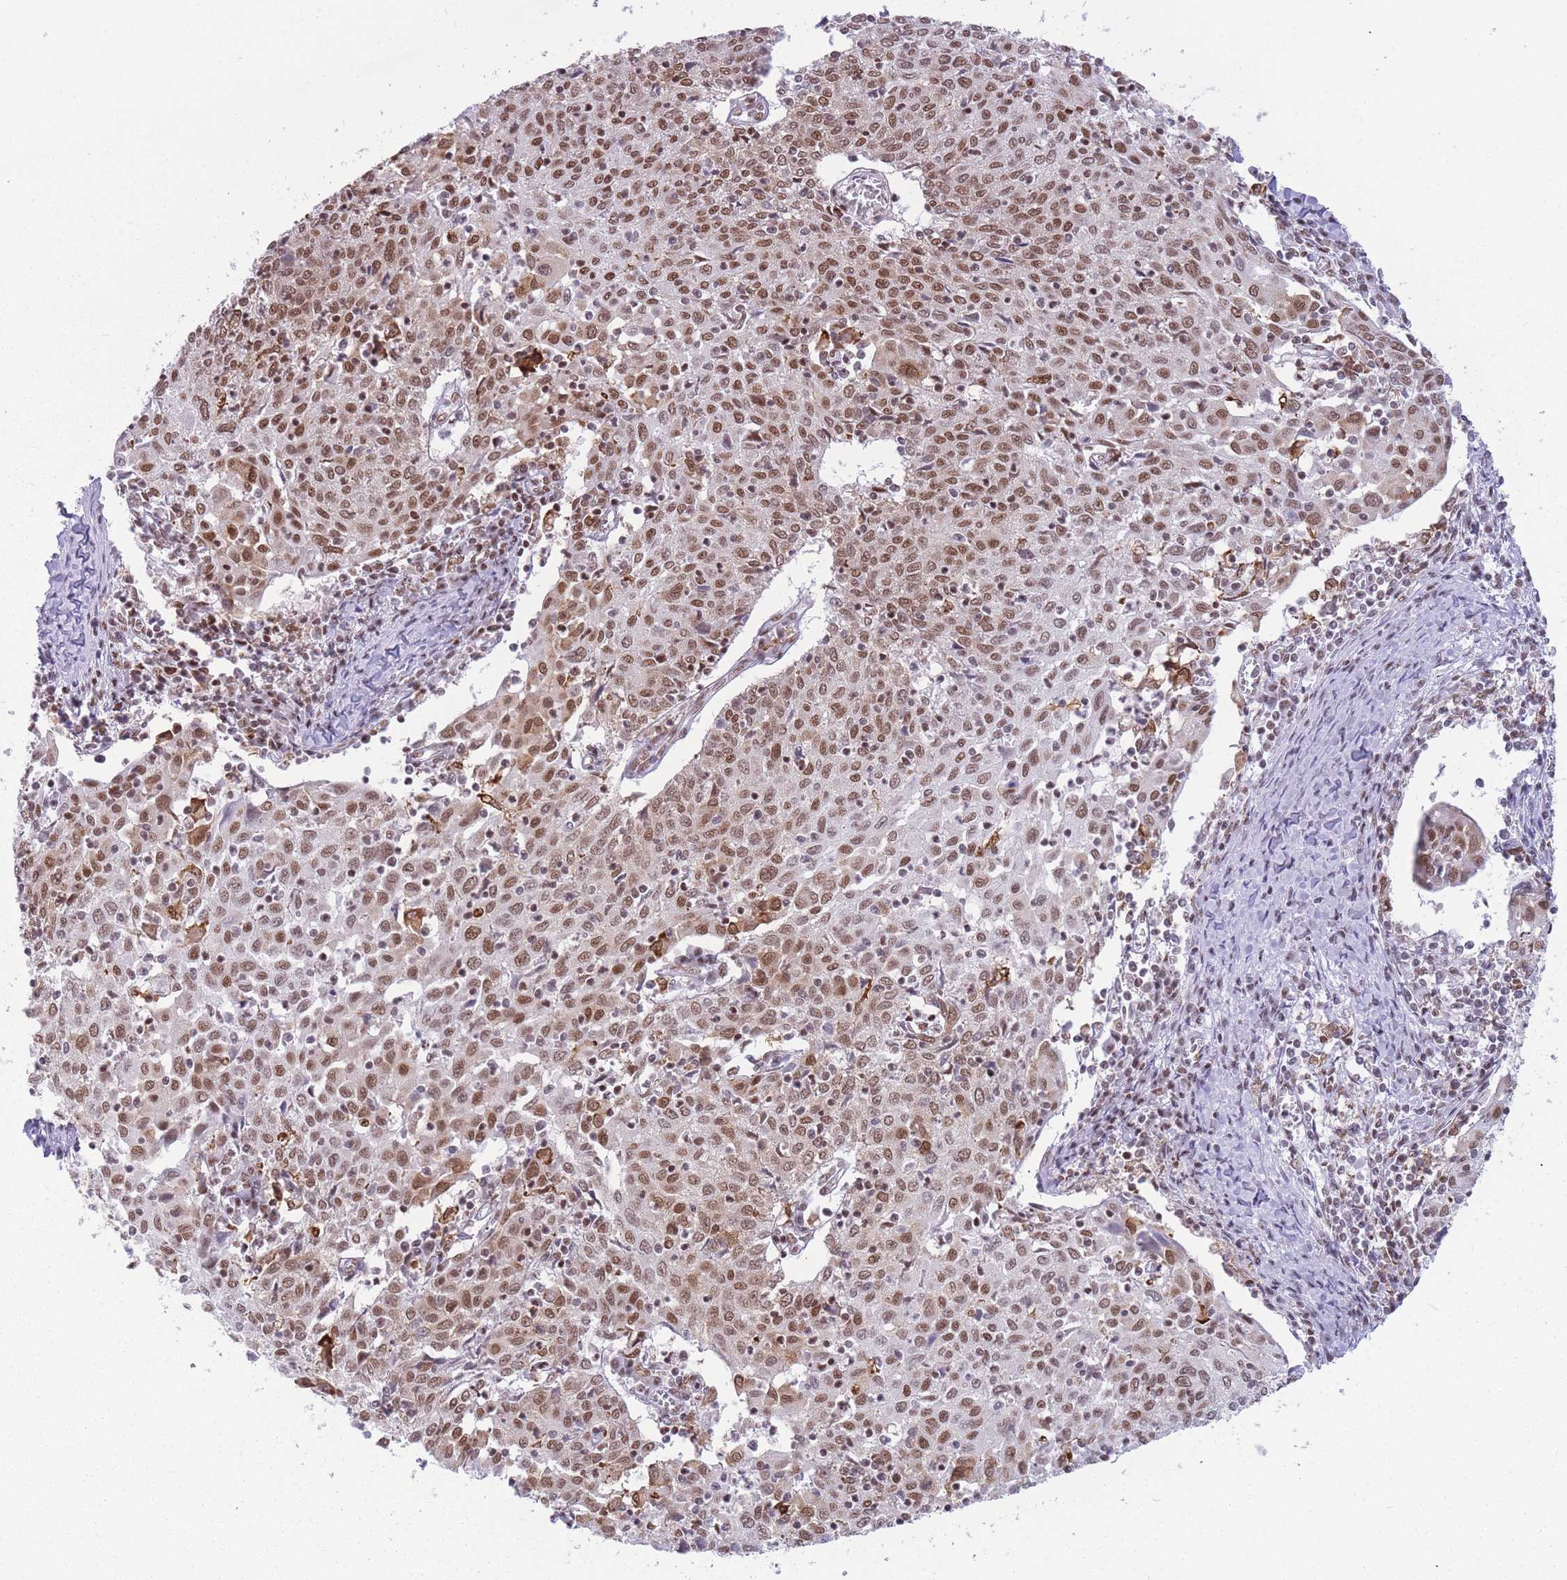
{"staining": {"intensity": "moderate", "quantity": ">75%", "location": "nuclear"}, "tissue": "cervical cancer", "cell_type": "Tumor cells", "image_type": "cancer", "snomed": [{"axis": "morphology", "description": "Squamous cell carcinoma, NOS"}, {"axis": "topography", "description": "Cervix"}], "caption": "Squamous cell carcinoma (cervical) tissue displays moderate nuclear staining in approximately >75% of tumor cells, visualized by immunohistochemistry.", "gene": "HNRNPUL1", "patient": {"sex": "female", "age": 52}}